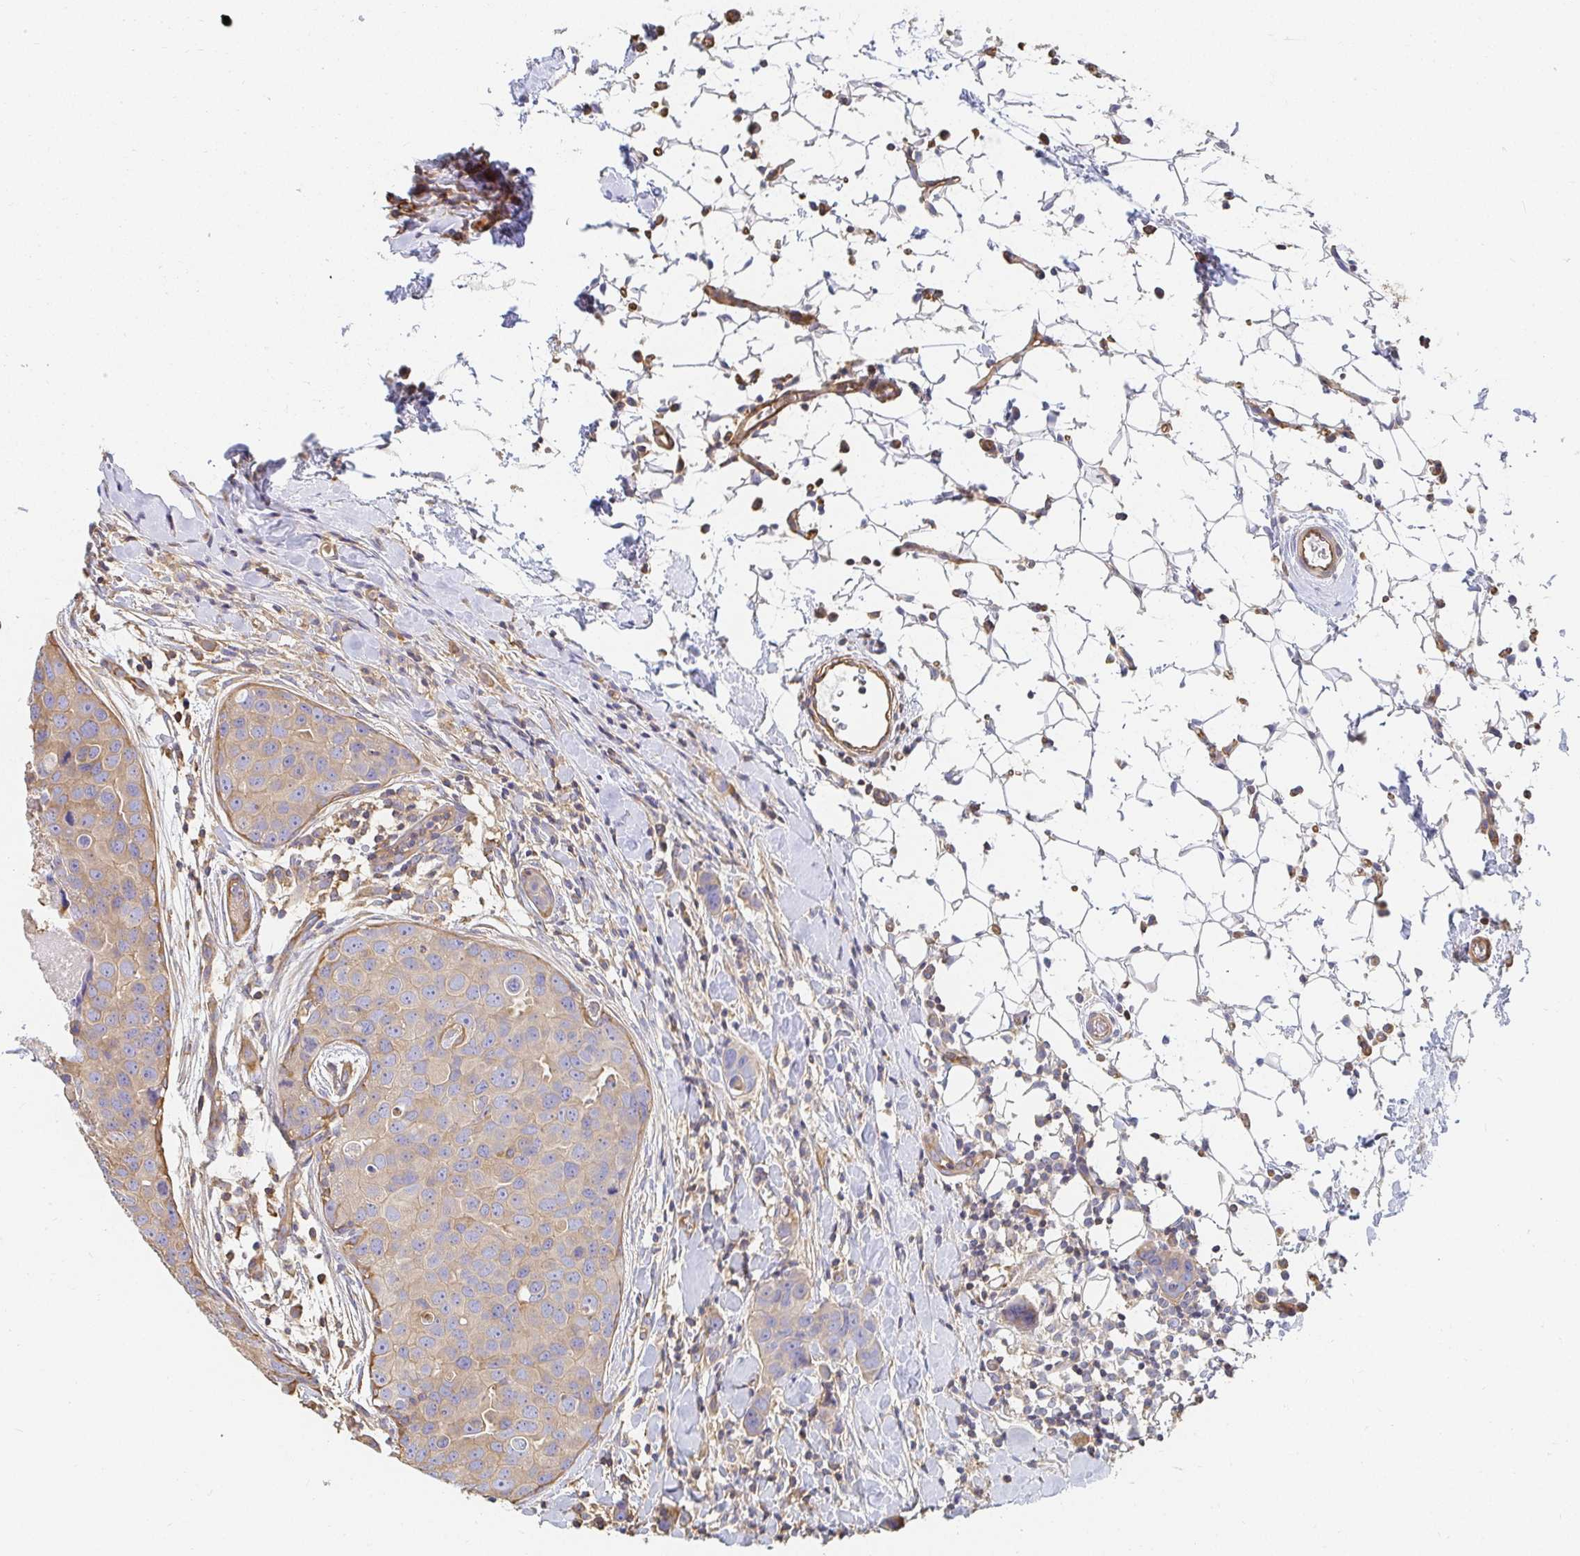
{"staining": {"intensity": "moderate", "quantity": ">75%", "location": "cytoplasmic/membranous"}, "tissue": "breast cancer", "cell_type": "Tumor cells", "image_type": "cancer", "snomed": [{"axis": "morphology", "description": "Duct carcinoma"}, {"axis": "topography", "description": "Breast"}], "caption": "Breast cancer tissue shows moderate cytoplasmic/membranous staining in about >75% of tumor cells Nuclei are stained in blue.", "gene": "TSPAN19", "patient": {"sex": "female", "age": 24}}